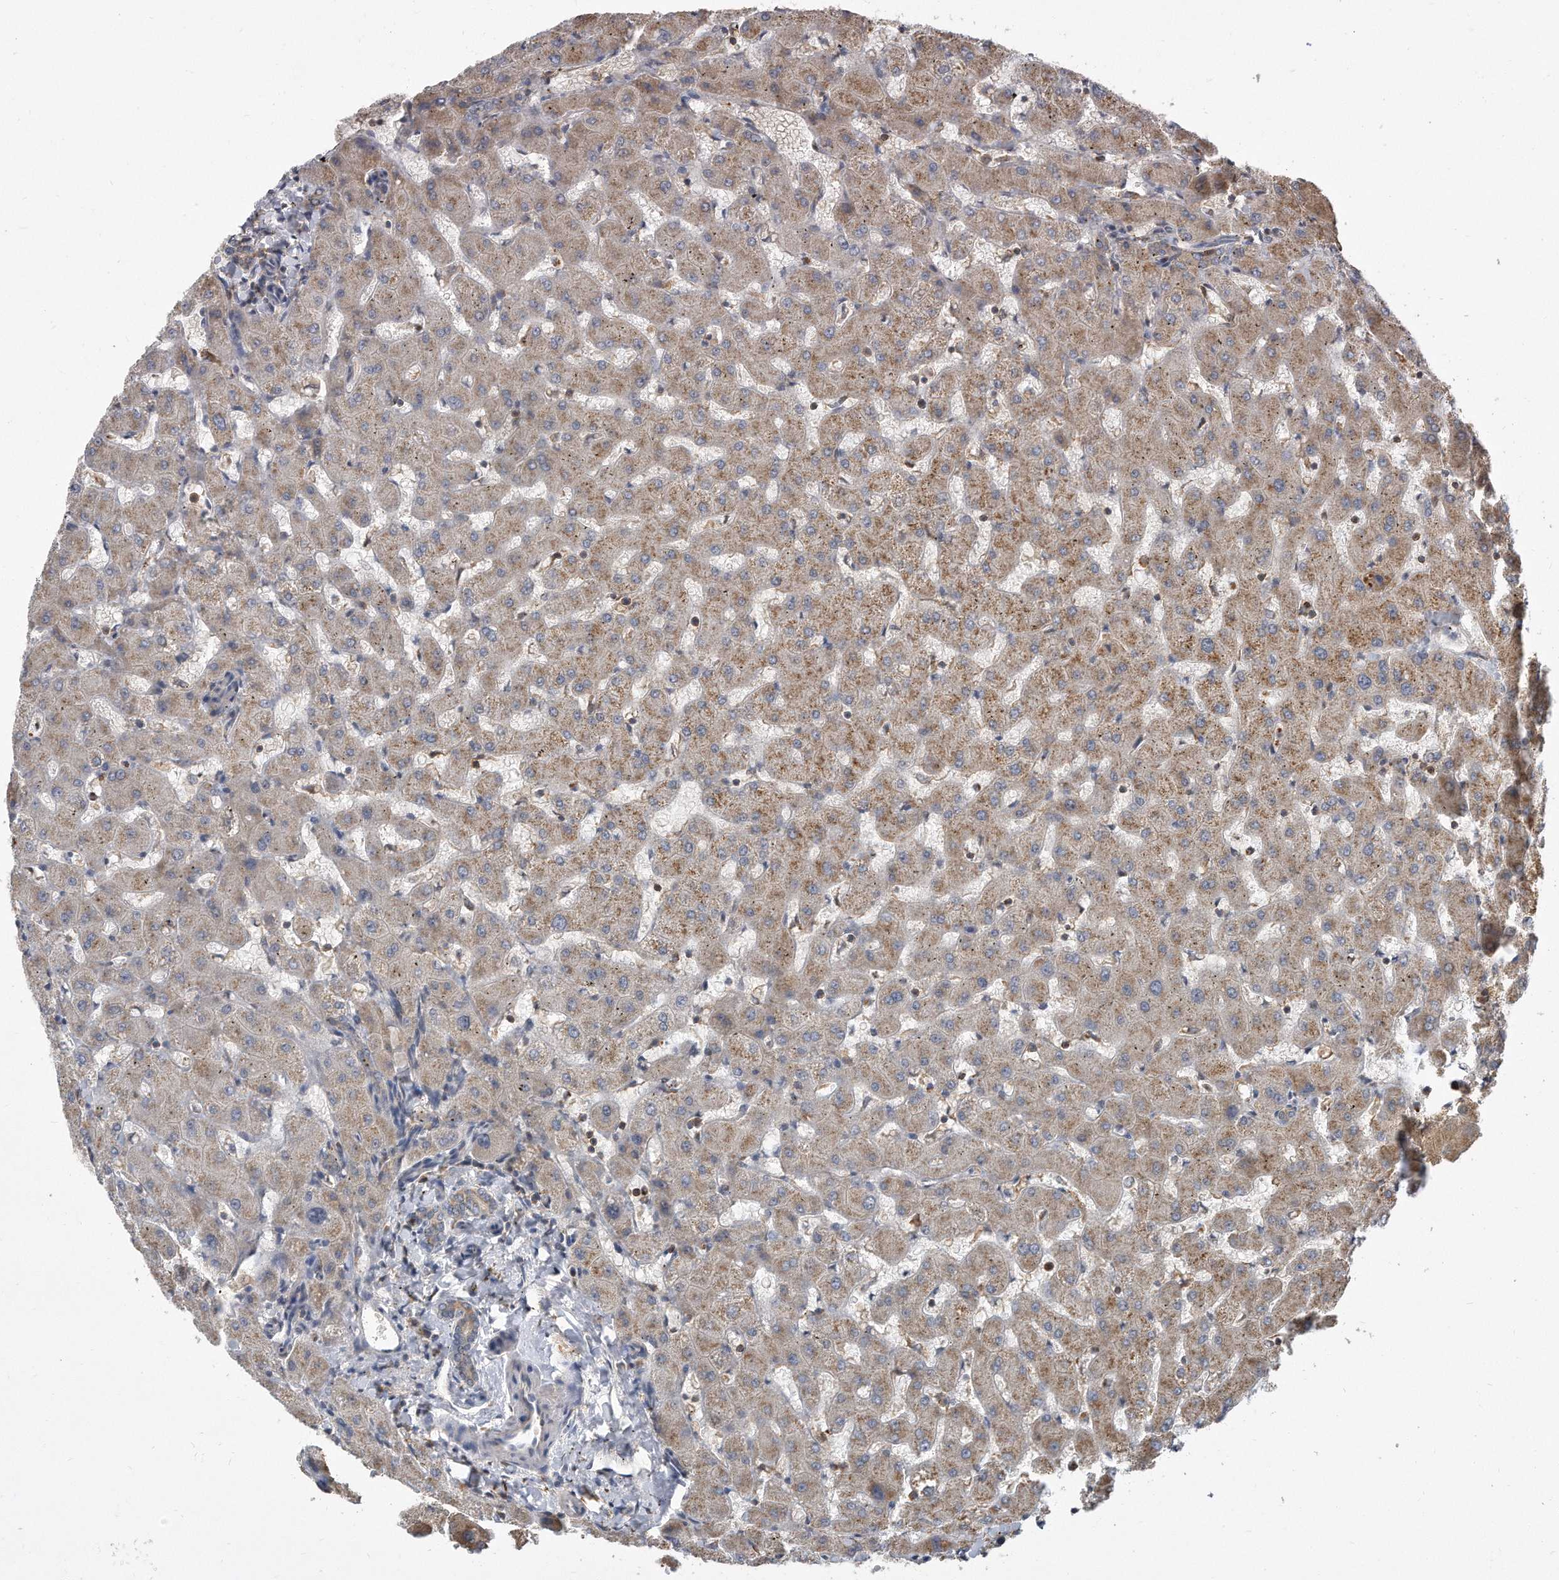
{"staining": {"intensity": "weak", "quantity": "25%-75%", "location": "cytoplasmic/membranous"}, "tissue": "liver", "cell_type": "Cholangiocytes", "image_type": "normal", "snomed": [{"axis": "morphology", "description": "Normal tissue, NOS"}, {"axis": "topography", "description": "Liver"}], "caption": "Protein staining displays weak cytoplasmic/membranous staining in about 25%-75% of cholangiocytes in unremarkable liver.", "gene": "TCP1", "patient": {"sex": "female", "age": 63}}